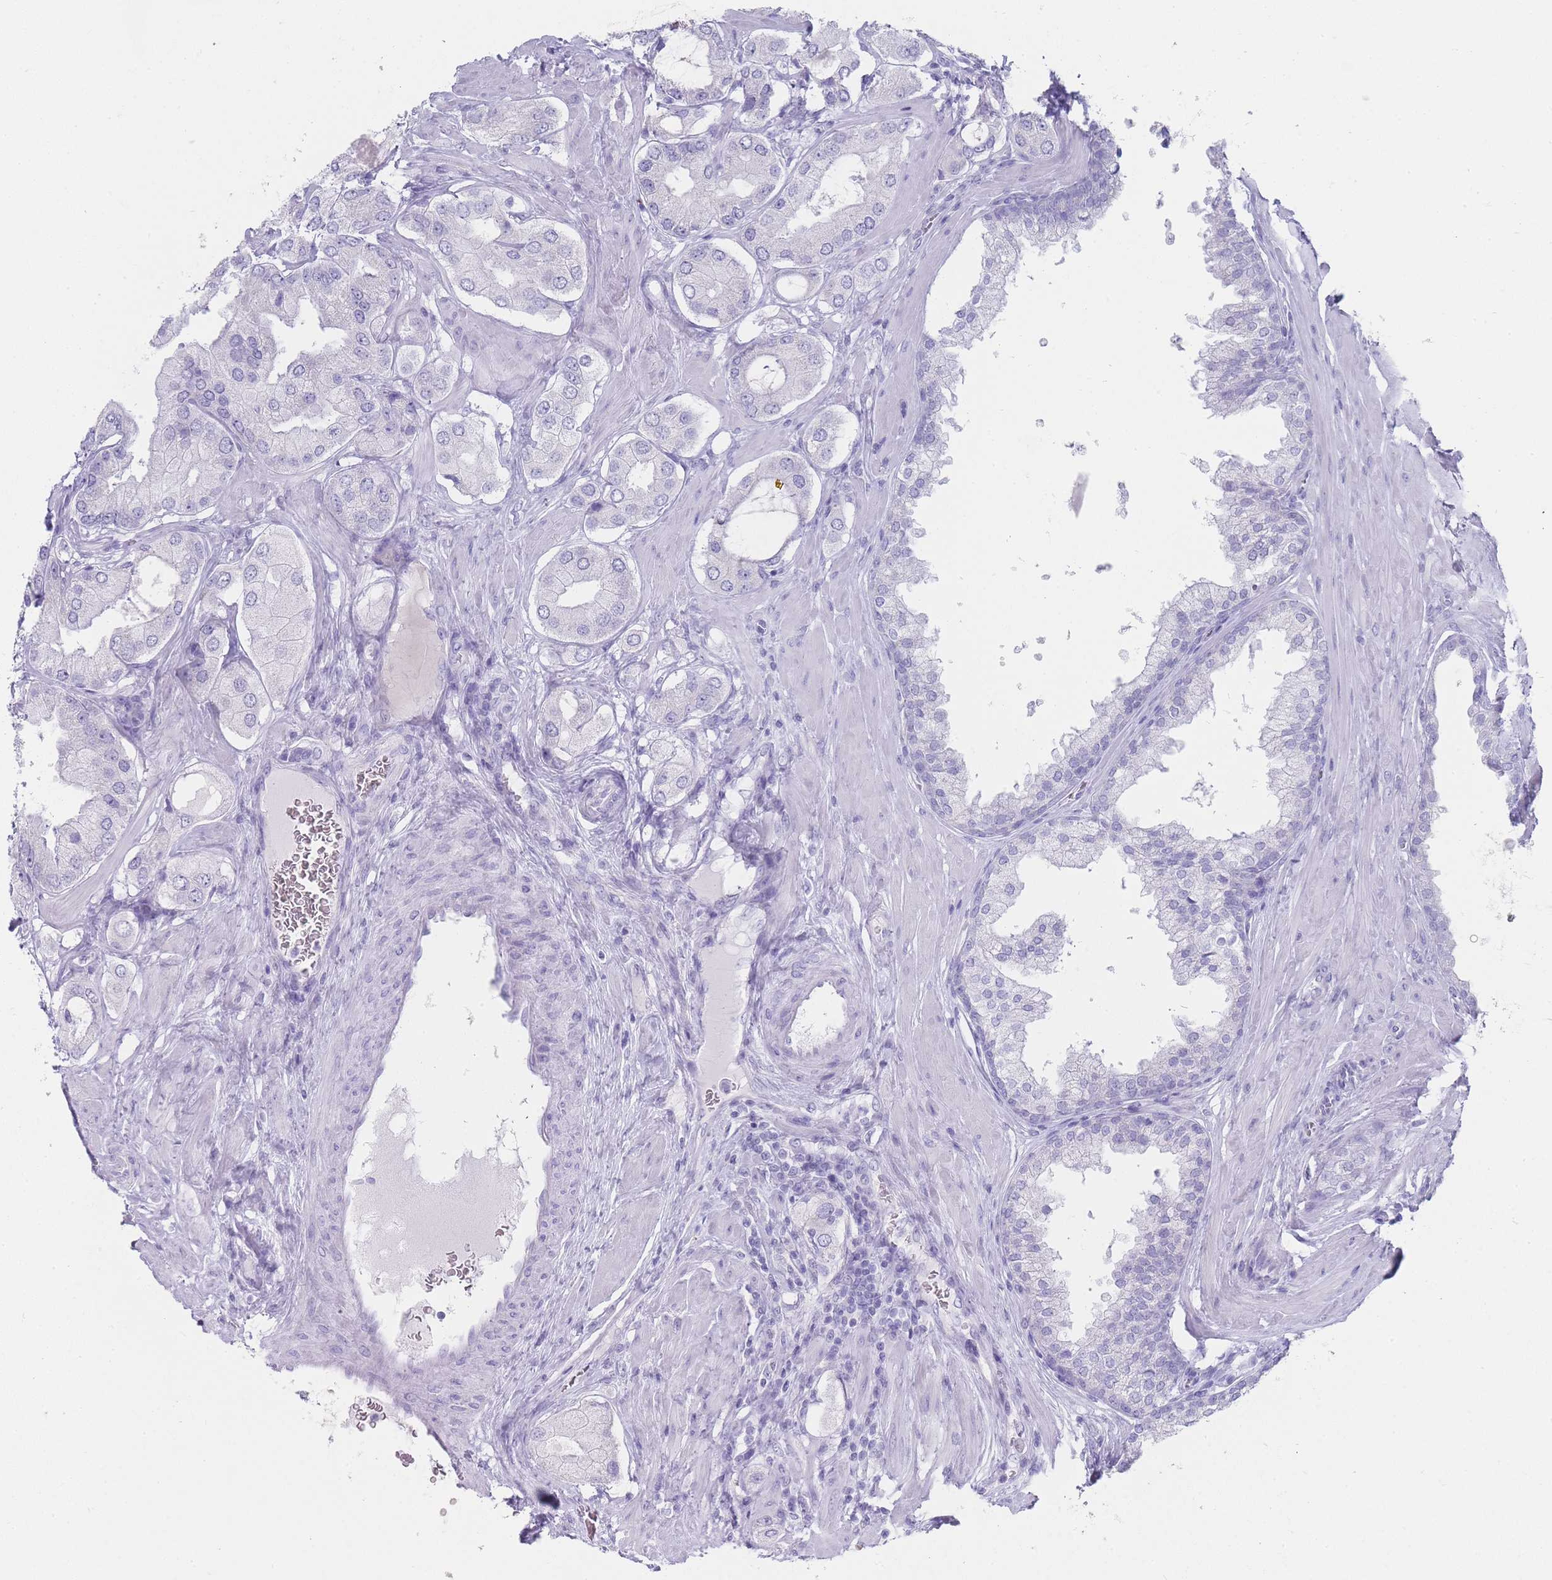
{"staining": {"intensity": "negative", "quantity": "none", "location": "none"}, "tissue": "prostate cancer", "cell_type": "Tumor cells", "image_type": "cancer", "snomed": [{"axis": "morphology", "description": "Adenocarcinoma, Low grade"}, {"axis": "topography", "description": "Prostate"}], "caption": "This is an immunohistochemistry photomicrograph of prostate cancer. There is no positivity in tumor cells.", "gene": "HBG2", "patient": {"sex": "male", "age": 42}}